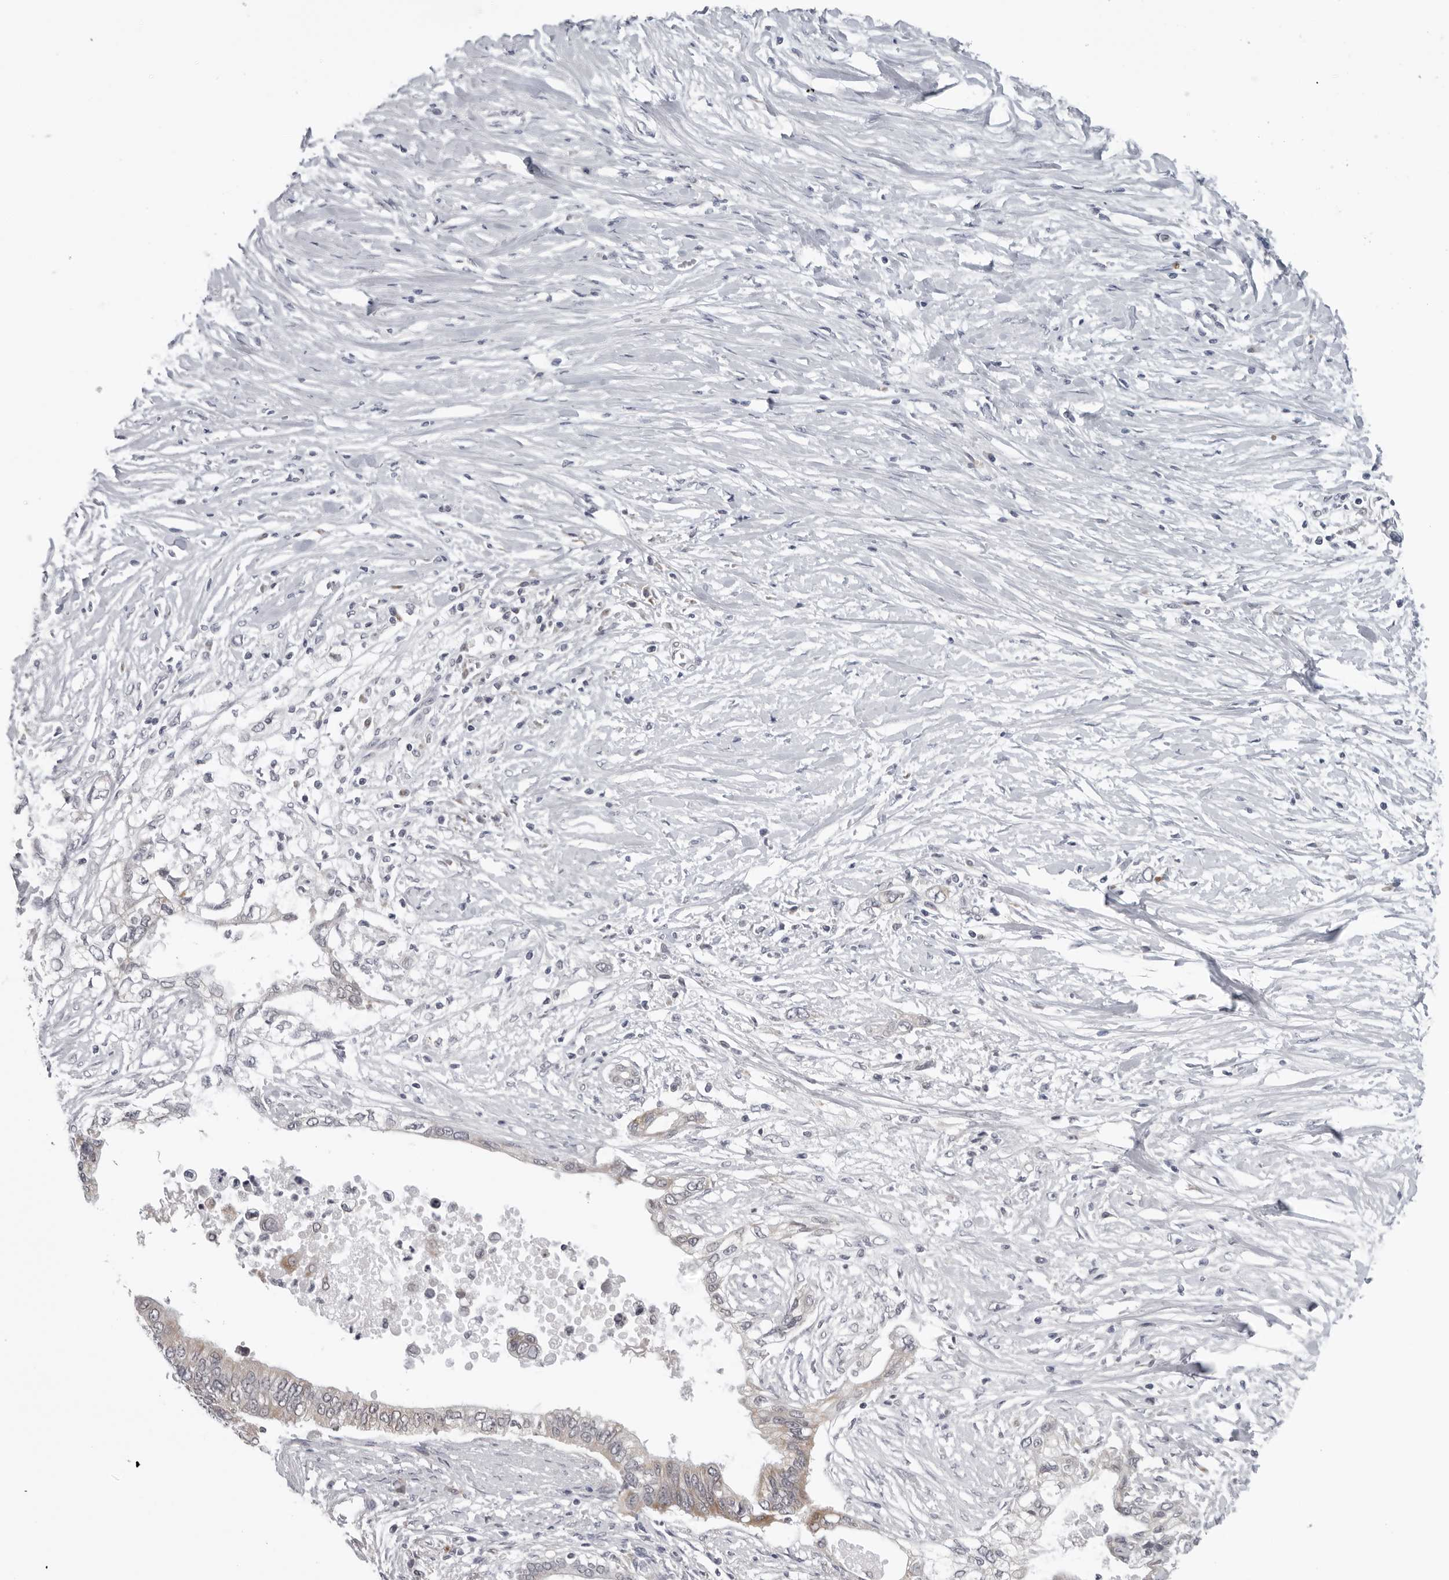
{"staining": {"intensity": "weak", "quantity": "<25%", "location": "cytoplasmic/membranous"}, "tissue": "pancreatic cancer", "cell_type": "Tumor cells", "image_type": "cancer", "snomed": [{"axis": "morphology", "description": "Normal tissue, NOS"}, {"axis": "morphology", "description": "Adenocarcinoma, NOS"}, {"axis": "topography", "description": "Pancreas"}, {"axis": "topography", "description": "Peripheral nerve tissue"}], "caption": "Human pancreatic cancer (adenocarcinoma) stained for a protein using immunohistochemistry (IHC) displays no expression in tumor cells.", "gene": "CPT2", "patient": {"sex": "male", "age": 59}}